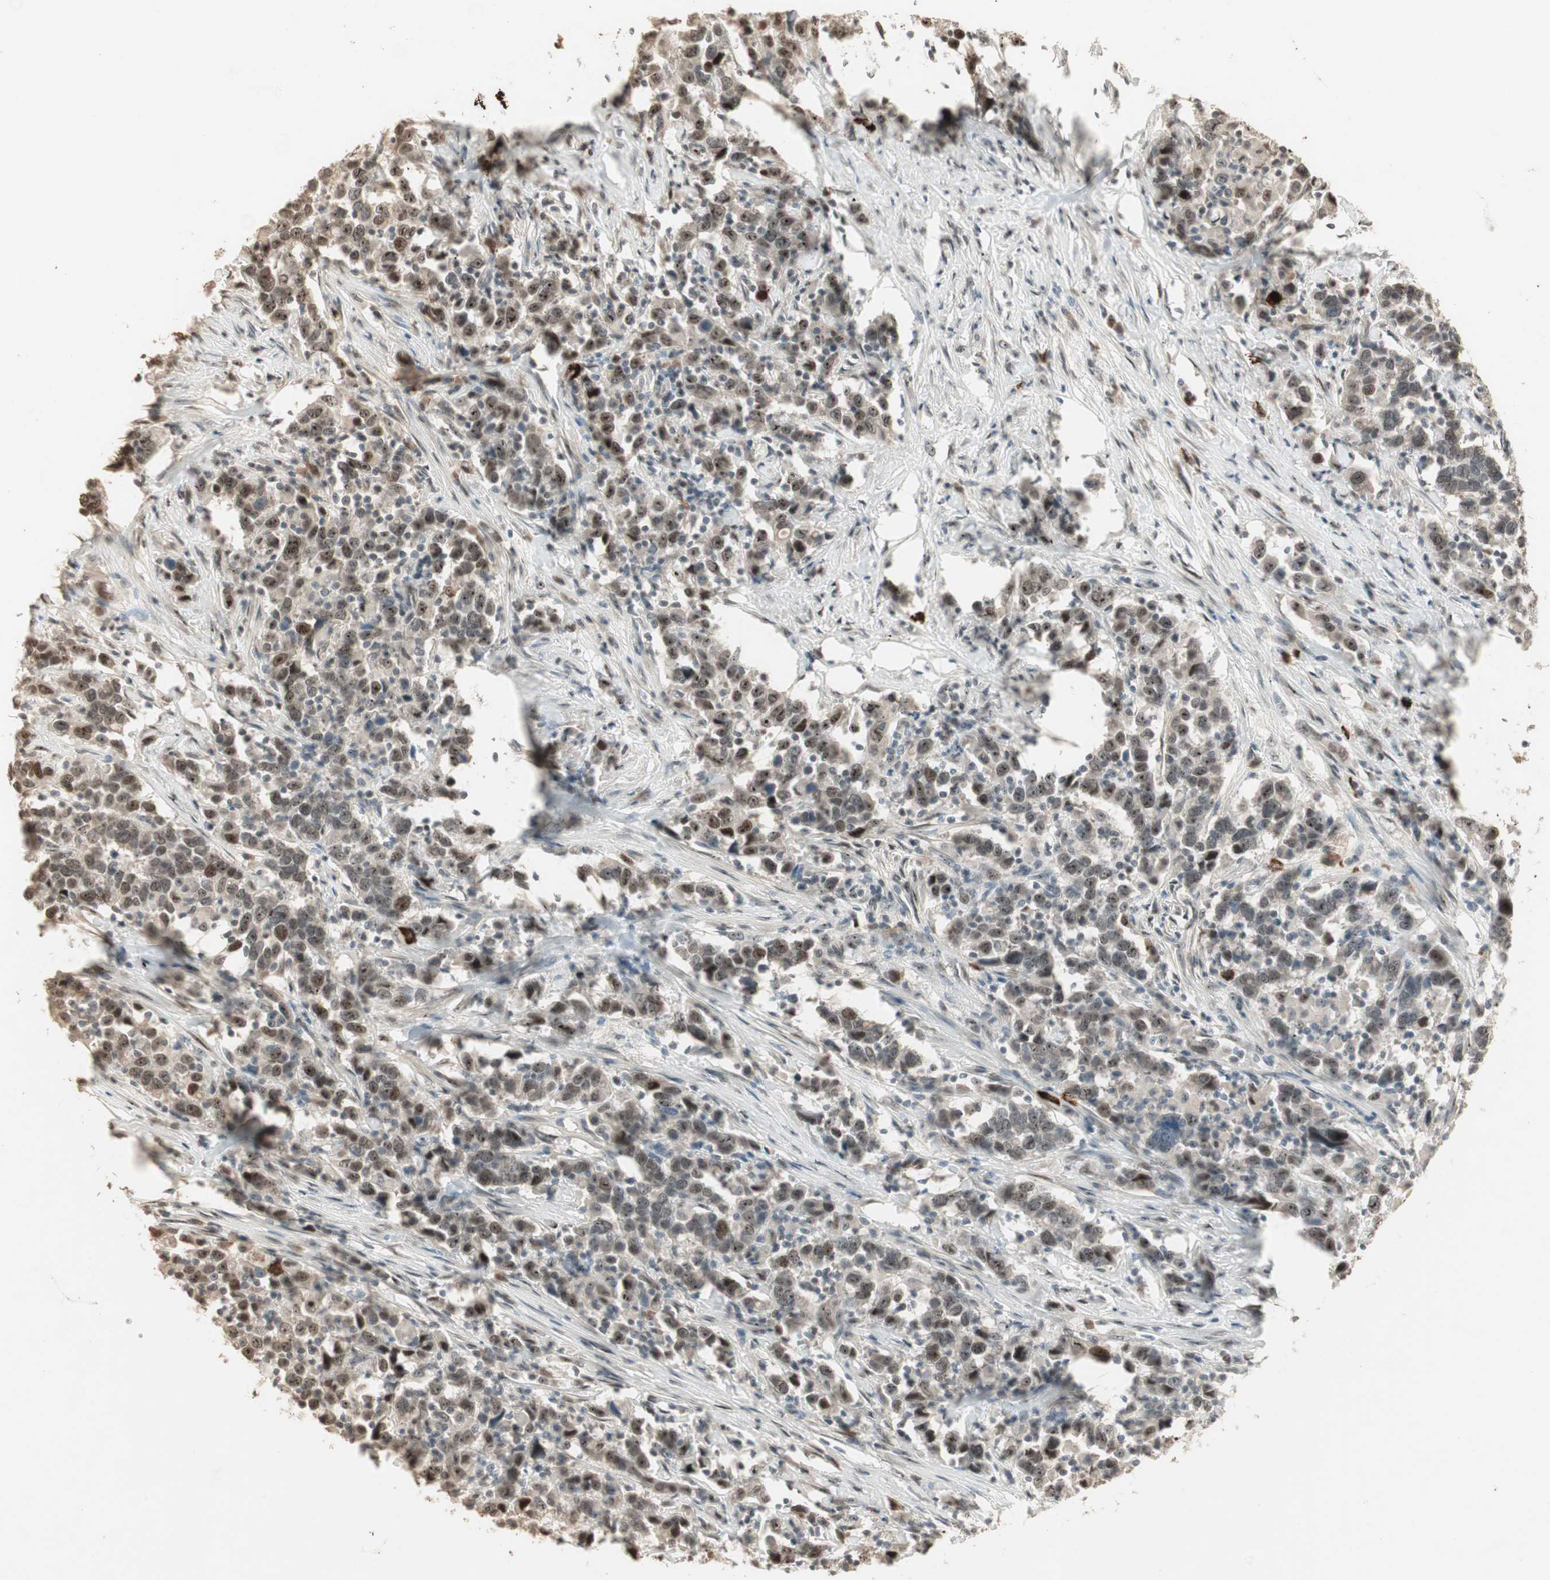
{"staining": {"intensity": "moderate", "quantity": ">75%", "location": "nuclear"}, "tissue": "urothelial cancer", "cell_type": "Tumor cells", "image_type": "cancer", "snomed": [{"axis": "morphology", "description": "Urothelial carcinoma, High grade"}, {"axis": "topography", "description": "Urinary bladder"}], "caption": "This image shows urothelial carcinoma (high-grade) stained with immunohistochemistry (IHC) to label a protein in brown. The nuclear of tumor cells show moderate positivity for the protein. Nuclei are counter-stained blue.", "gene": "ETV4", "patient": {"sex": "male", "age": 61}}